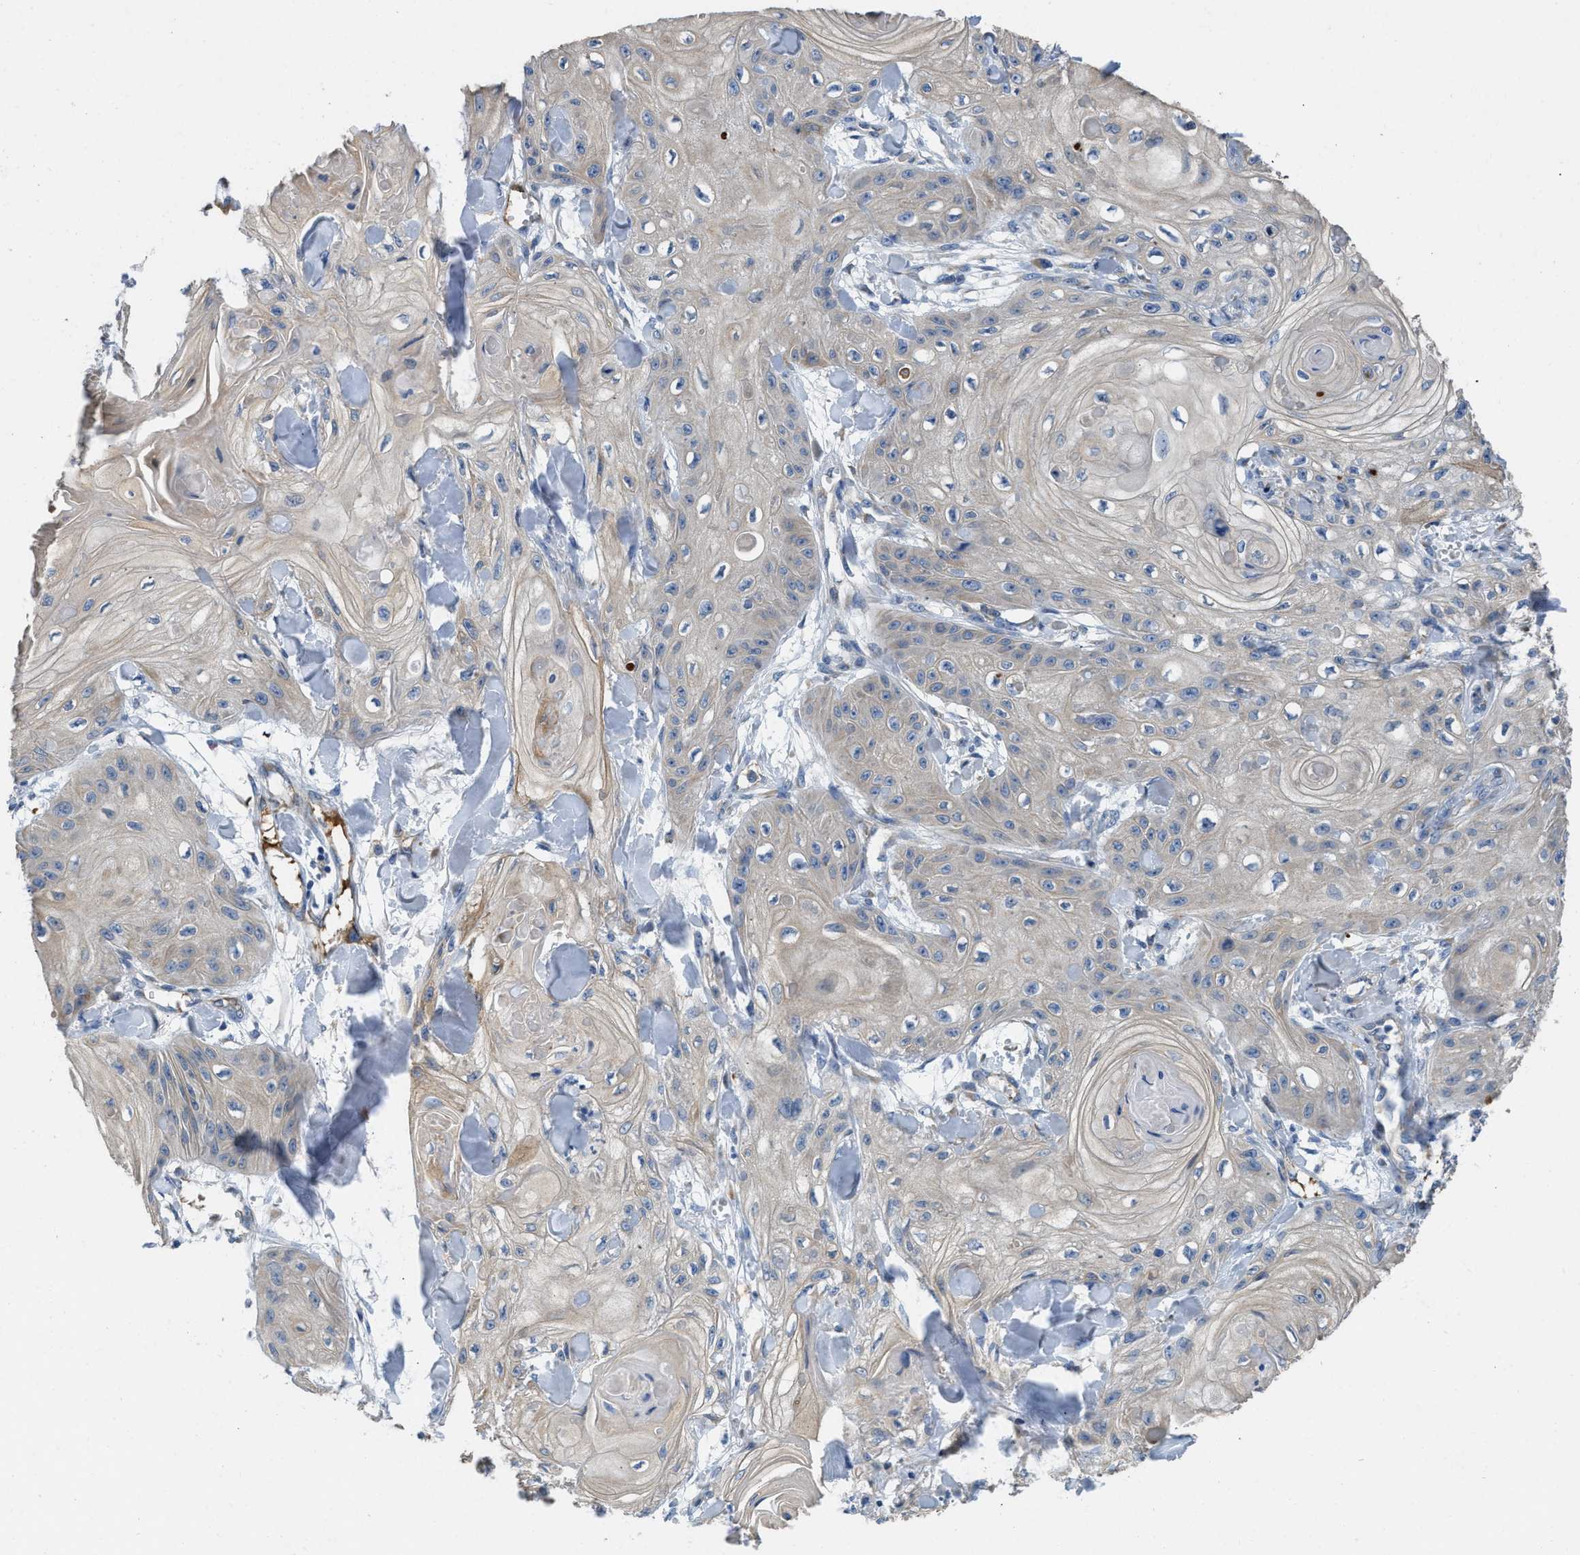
{"staining": {"intensity": "negative", "quantity": "none", "location": "none"}, "tissue": "skin cancer", "cell_type": "Tumor cells", "image_type": "cancer", "snomed": [{"axis": "morphology", "description": "Squamous cell carcinoma, NOS"}, {"axis": "topography", "description": "Skin"}], "caption": "Skin squamous cell carcinoma was stained to show a protein in brown. There is no significant staining in tumor cells.", "gene": "GGCX", "patient": {"sex": "male", "age": 74}}